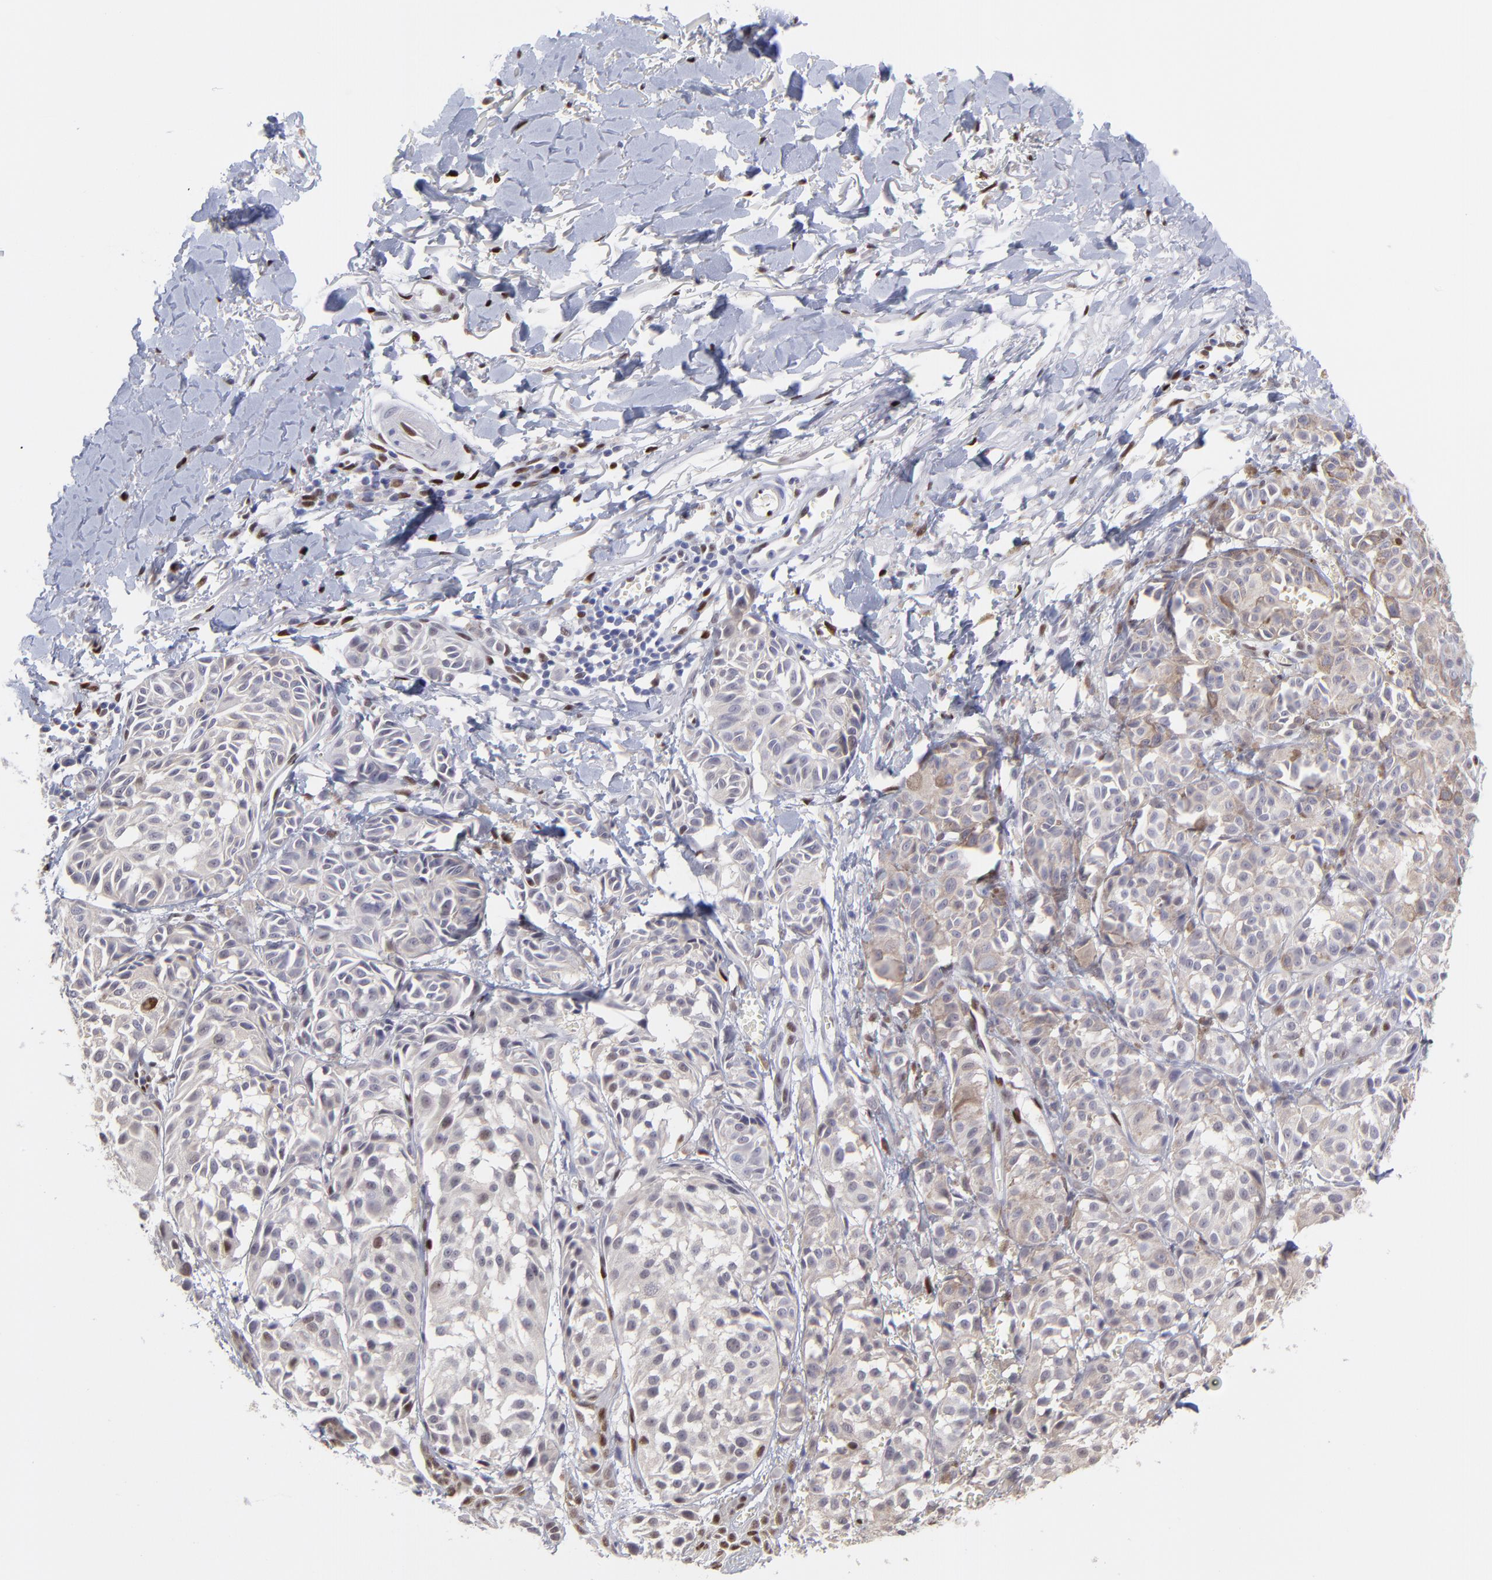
{"staining": {"intensity": "negative", "quantity": "none", "location": "none"}, "tissue": "melanoma", "cell_type": "Tumor cells", "image_type": "cancer", "snomed": [{"axis": "morphology", "description": "Malignant melanoma, NOS"}, {"axis": "topography", "description": "Skin"}], "caption": "Image shows no significant protein staining in tumor cells of malignant melanoma.", "gene": "KLF4", "patient": {"sex": "male", "age": 76}}